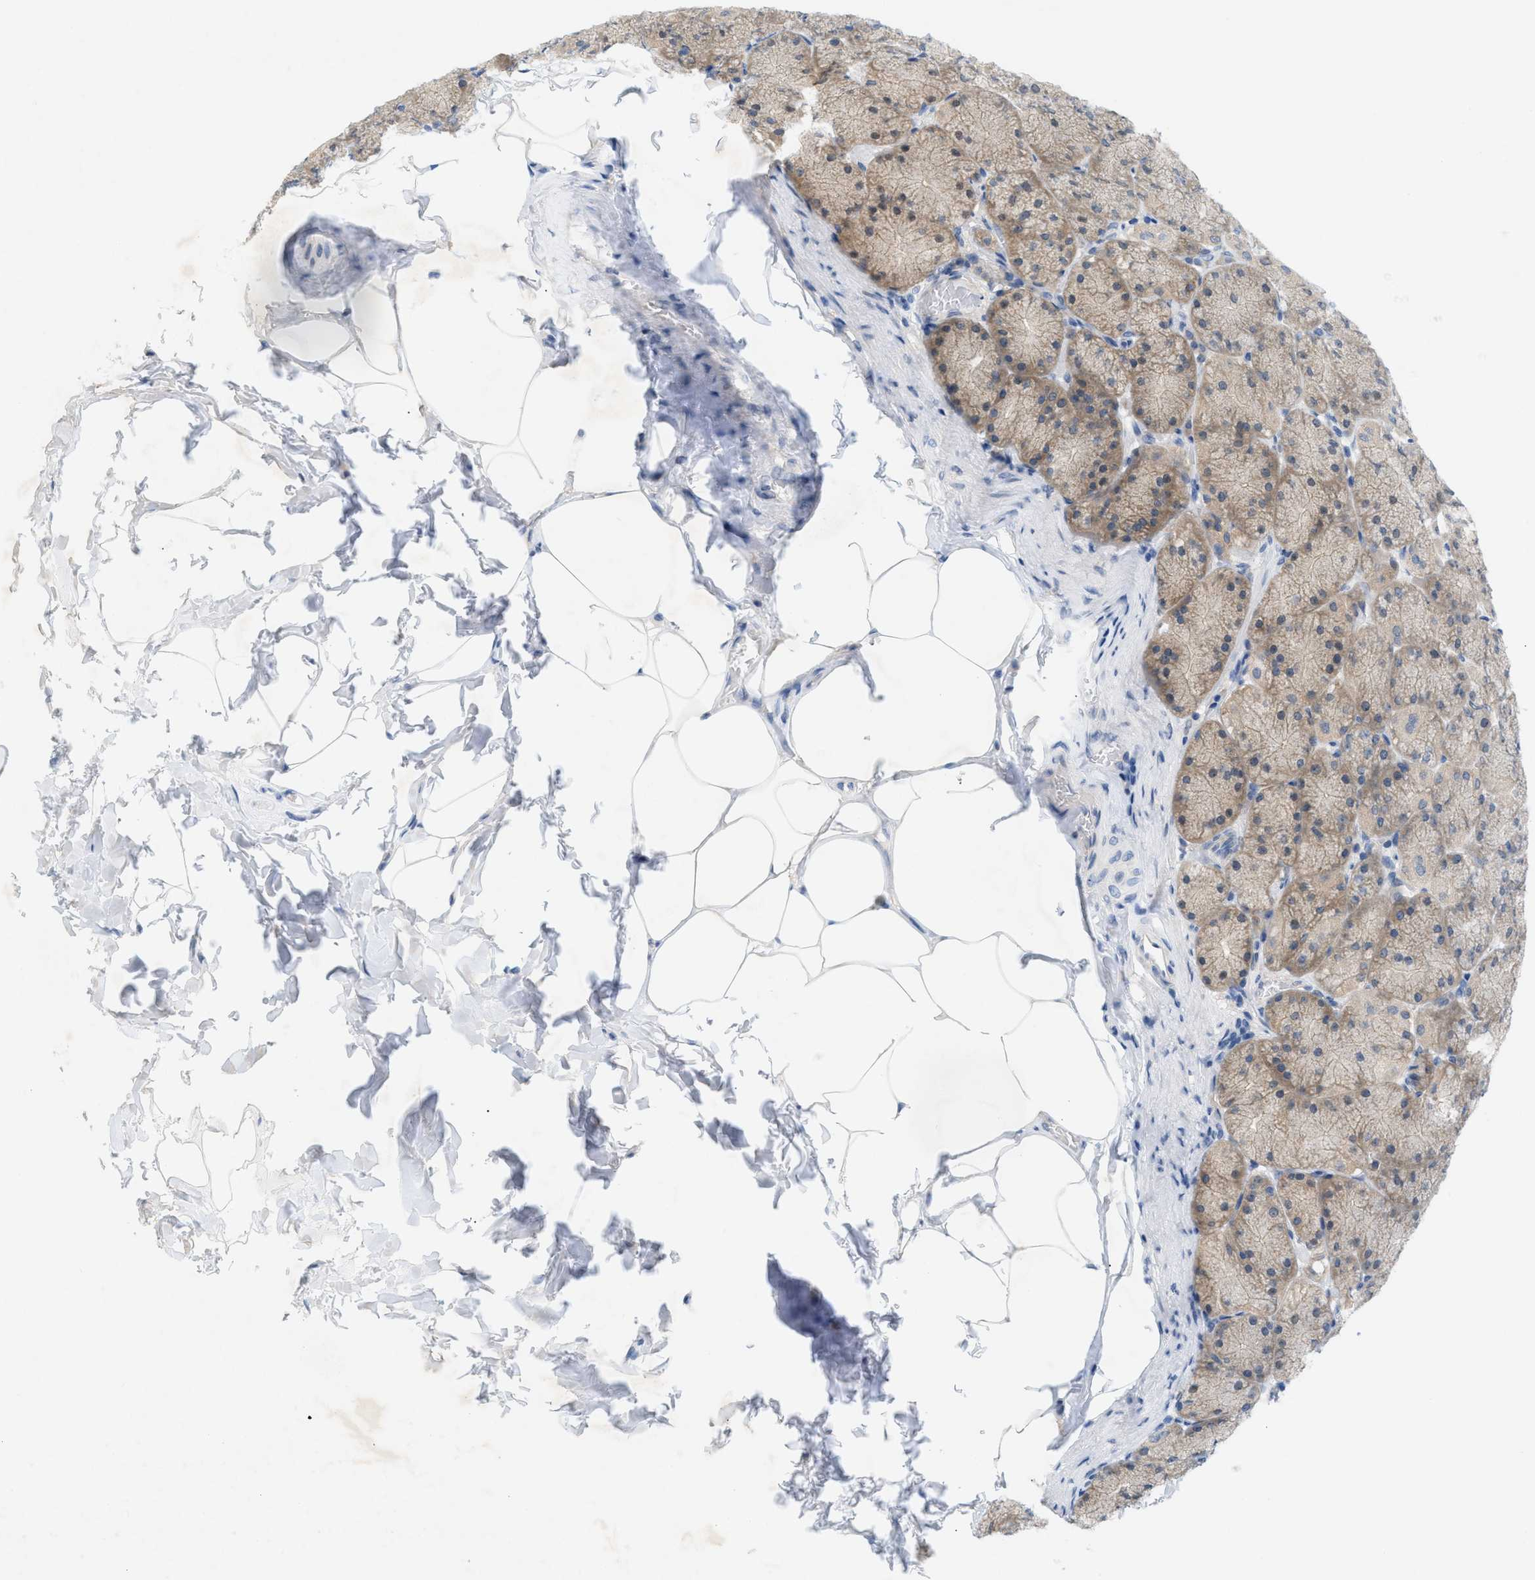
{"staining": {"intensity": "weak", "quantity": "25%-75%", "location": "cytoplasmic/membranous"}, "tissue": "stomach", "cell_type": "Glandular cells", "image_type": "normal", "snomed": [{"axis": "morphology", "description": "Normal tissue, NOS"}, {"axis": "topography", "description": "Stomach, upper"}], "caption": "Glandular cells display low levels of weak cytoplasmic/membranous expression in about 25%-75% of cells in normal human stomach.", "gene": "WIPI2", "patient": {"sex": "female", "age": 56}}